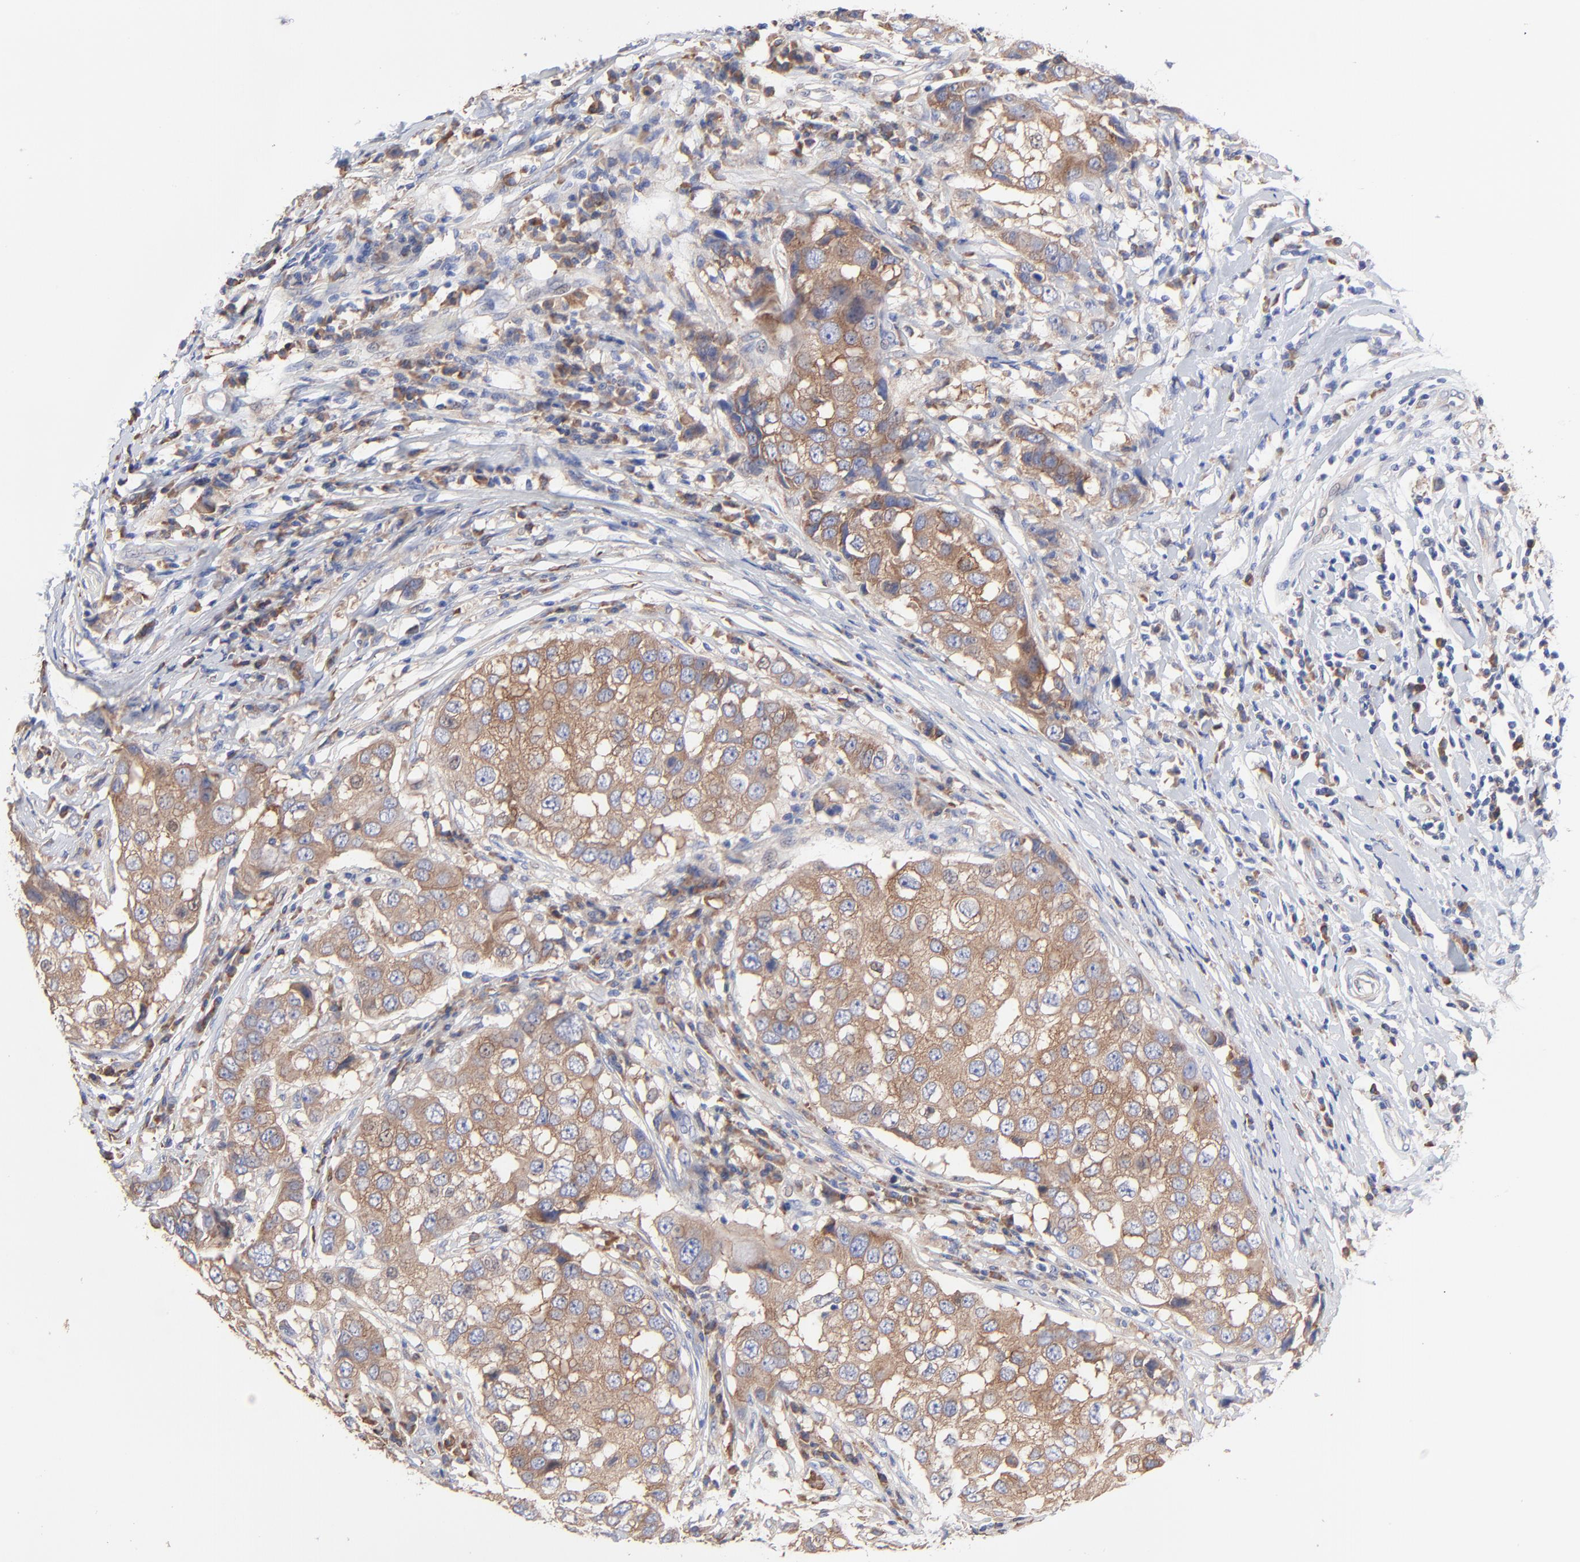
{"staining": {"intensity": "moderate", "quantity": ">75%", "location": "cytoplasmic/membranous"}, "tissue": "breast cancer", "cell_type": "Tumor cells", "image_type": "cancer", "snomed": [{"axis": "morphology", "description": "Duct carcinoma"}, {"axis": "topography", "description": "Breast"}], "caption": "Tumor cells demonstrate medium levels of moderate cytoplasmic/membranous positivity in about >75% of cells in human breast infiltrating ductal carcinoma. (Stains: DAB (3,3'-diaminobenzidine) in brown, nuclei in blue, Microscopy: brightfield microscopy at high magnification).", "gene": "PPFIBP2", "patient": {"sex": "female", "age": 27}}